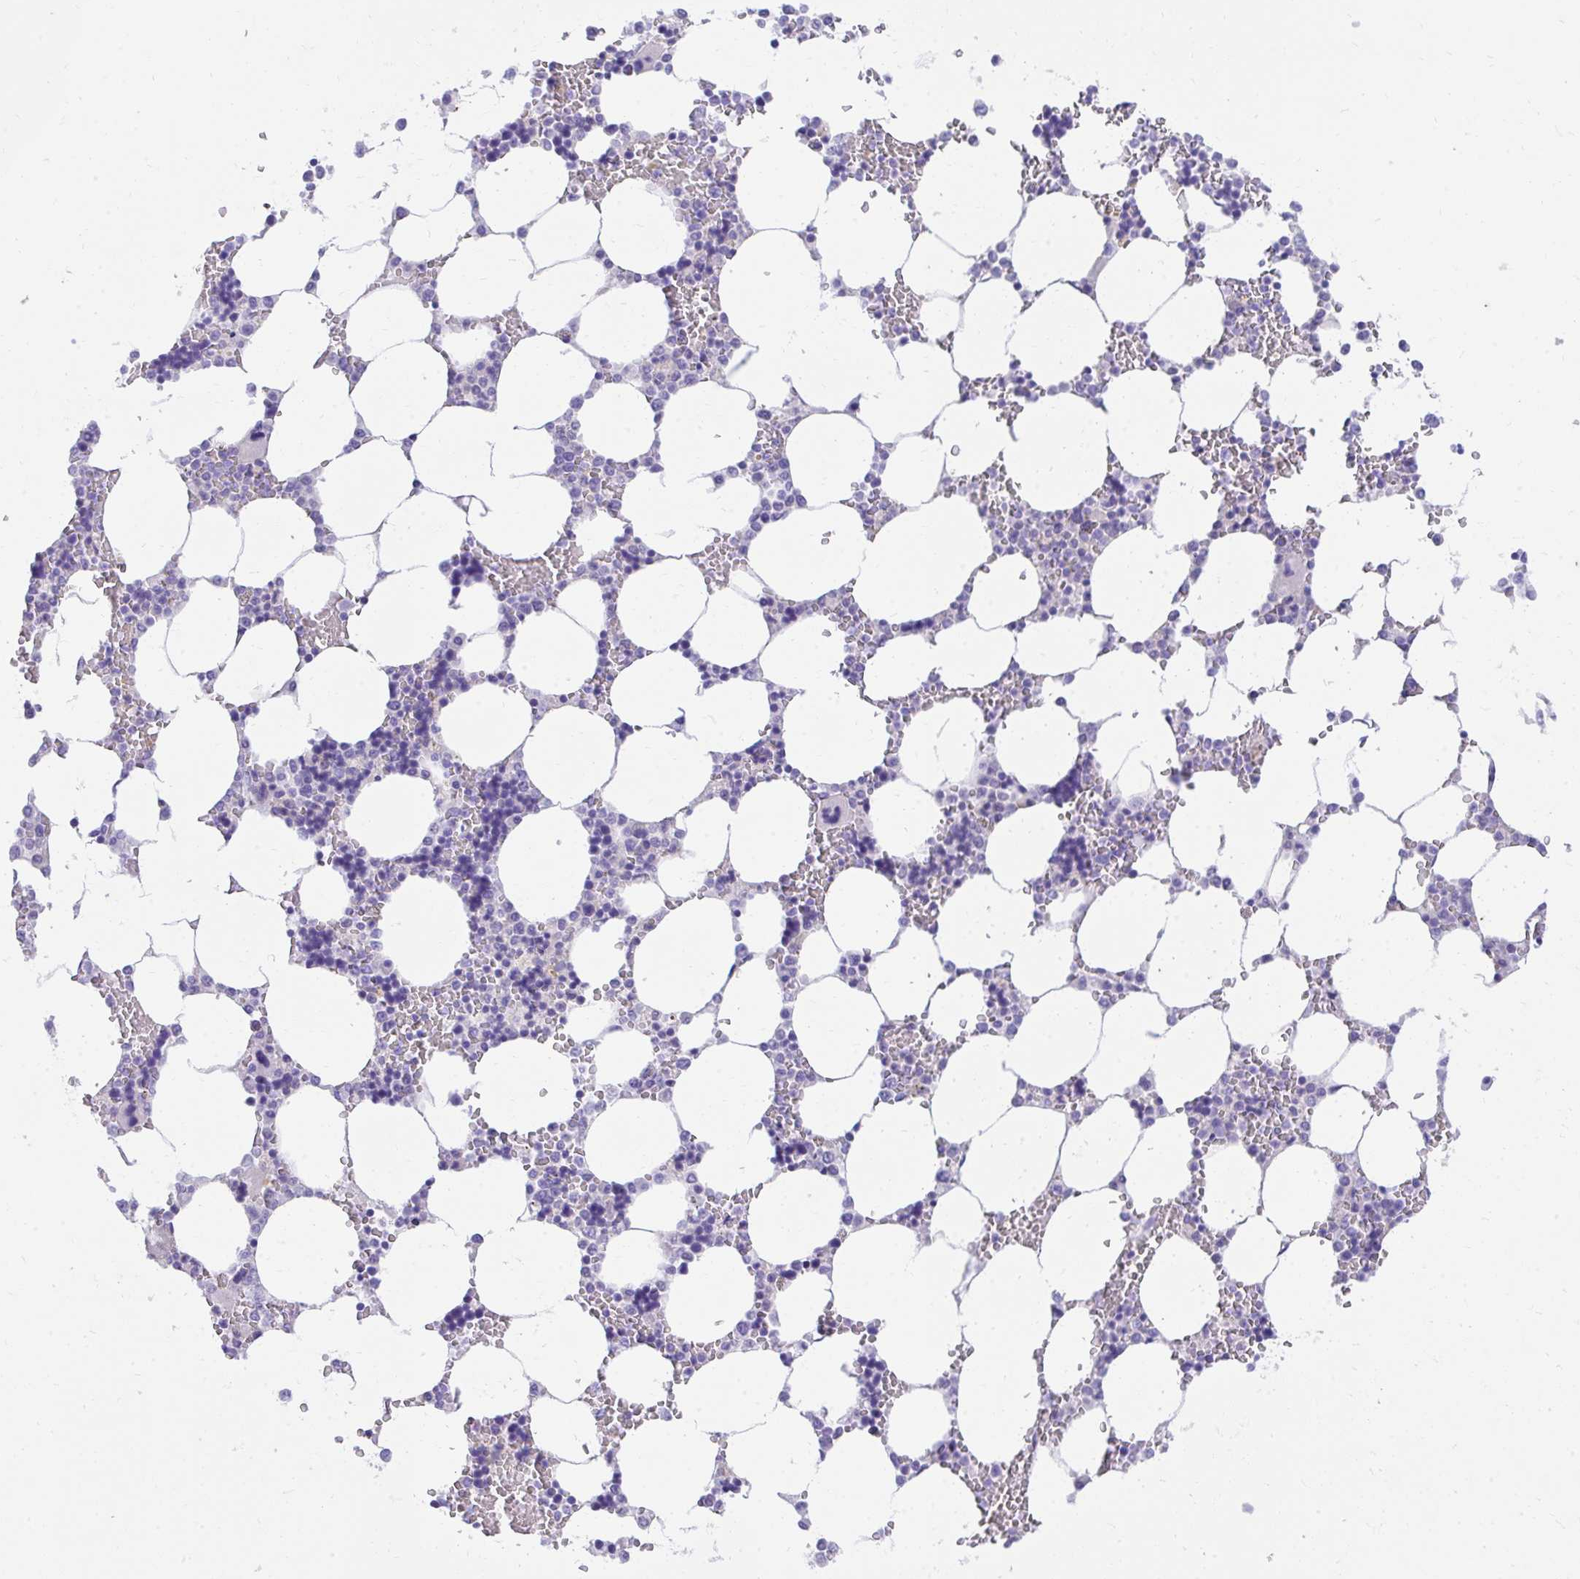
{"staining": {"intensity": "negative", "quantity": "none", "location": "none"}, "tissue": "bone marrow", "cell_type": "Hematopoietic cells", "image_type": "normal", "snomed": [{"axis": "morphology", "description": "Normal tissue, NOS"}, {"axis": "topography", "description": "Bone marrow"}], "caption": "Immunohistochemistry image of unremarkable bone marrow: bone marrow stained with DAB (3,3'-diaminobenzidine) demonstrates no significant protein staining in hematopoietic cells.", "gene": "KLK1", "patient": {"sex": "male", "age": 64}}